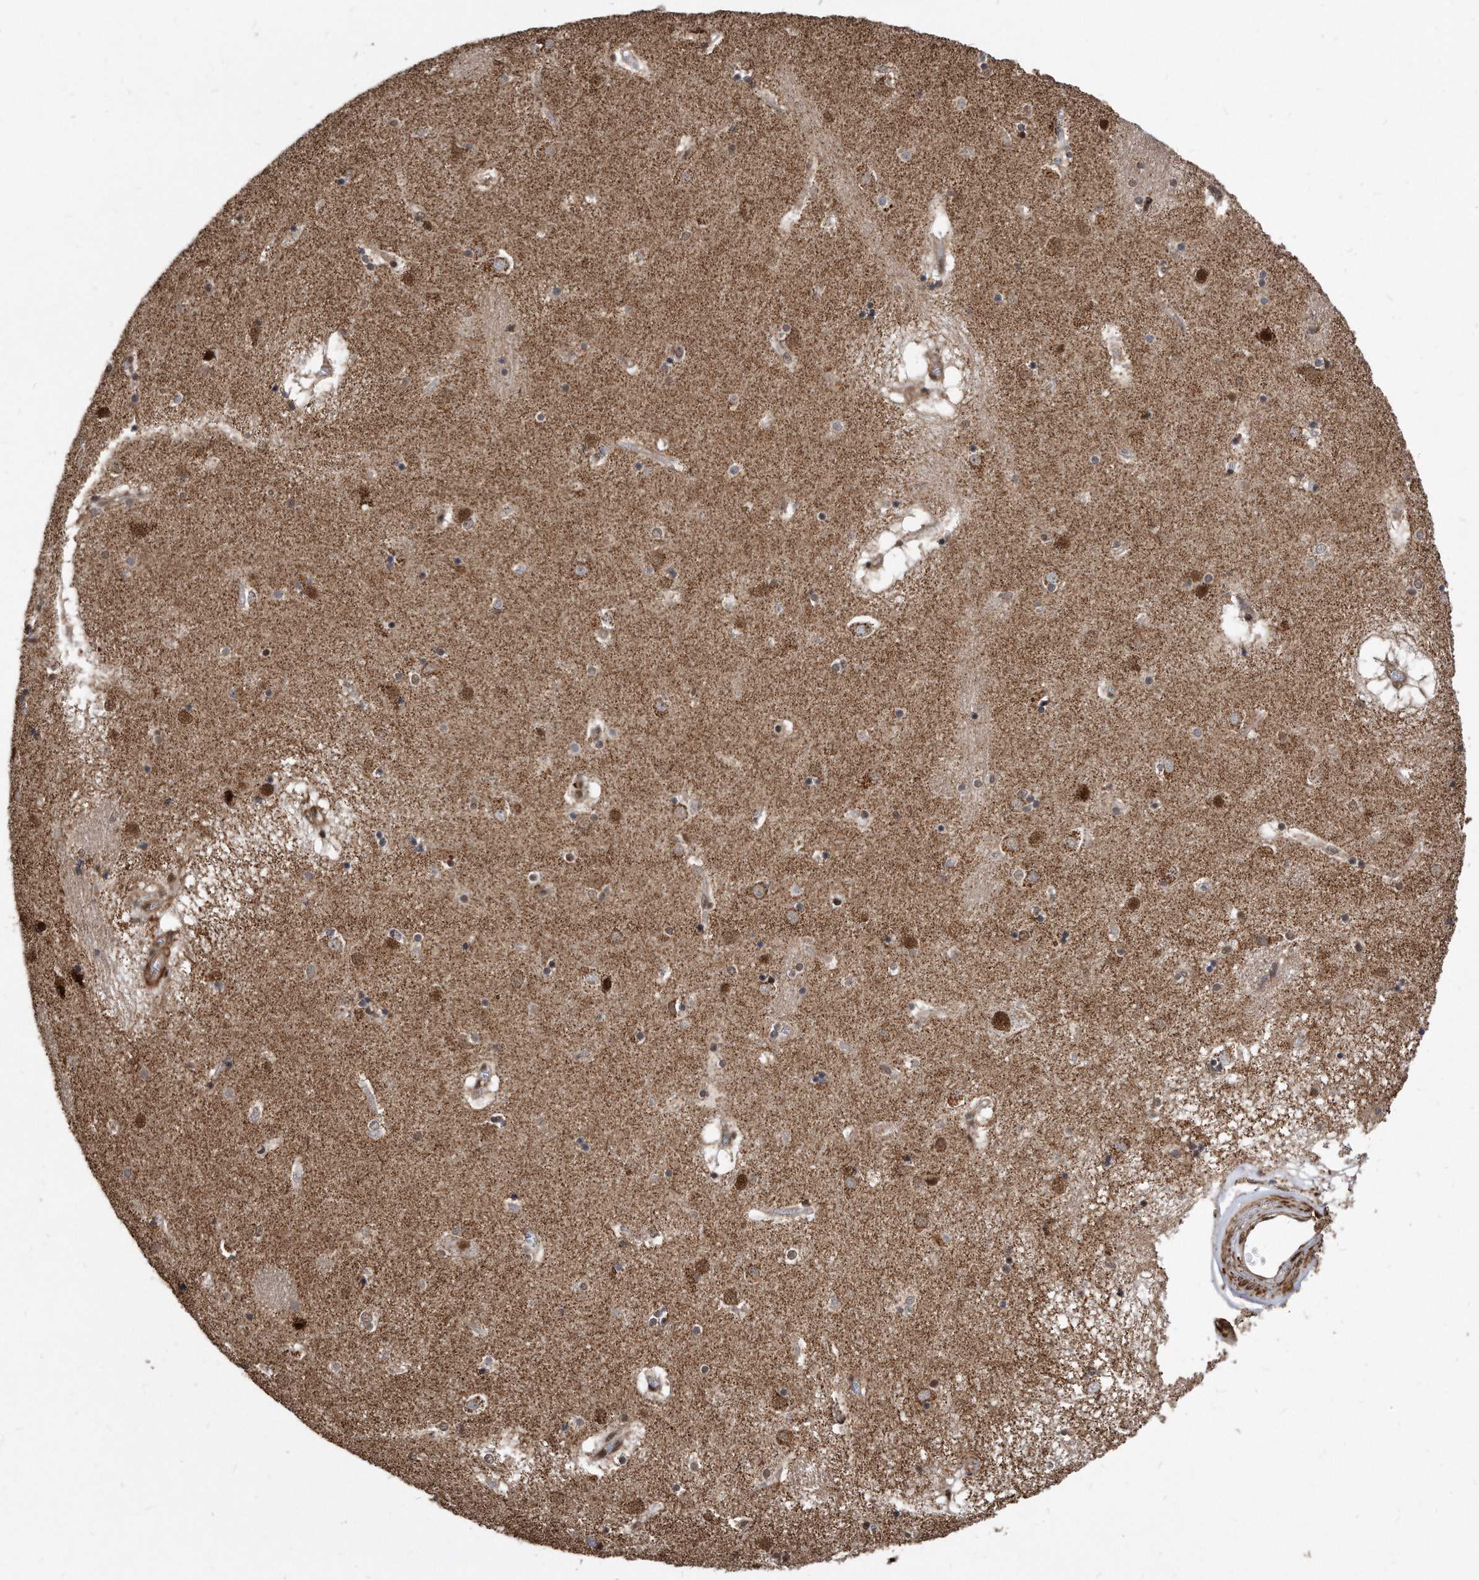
{"staining": {"intensity": "moderate", "quantity": "25%-75%", "location": "cytoplasmic/membranous"}, "tissue": "caudate", "cell_type": "Glial cells", "image_type": "normal", "snomed": [{"axis": "morphology", "description": "Normal tissue, NOS"}, {"axis": "topography", "description": "Lateral ventricle wall"}], "caption": "Immunohistochemical staining of unremarkable caudate displays moderate cytoplasmic/membranous protein expression in approximately 25%-75% of glial cells.", "gene": "DUSP22", "patient": {"sex": "male", "age": 70}}